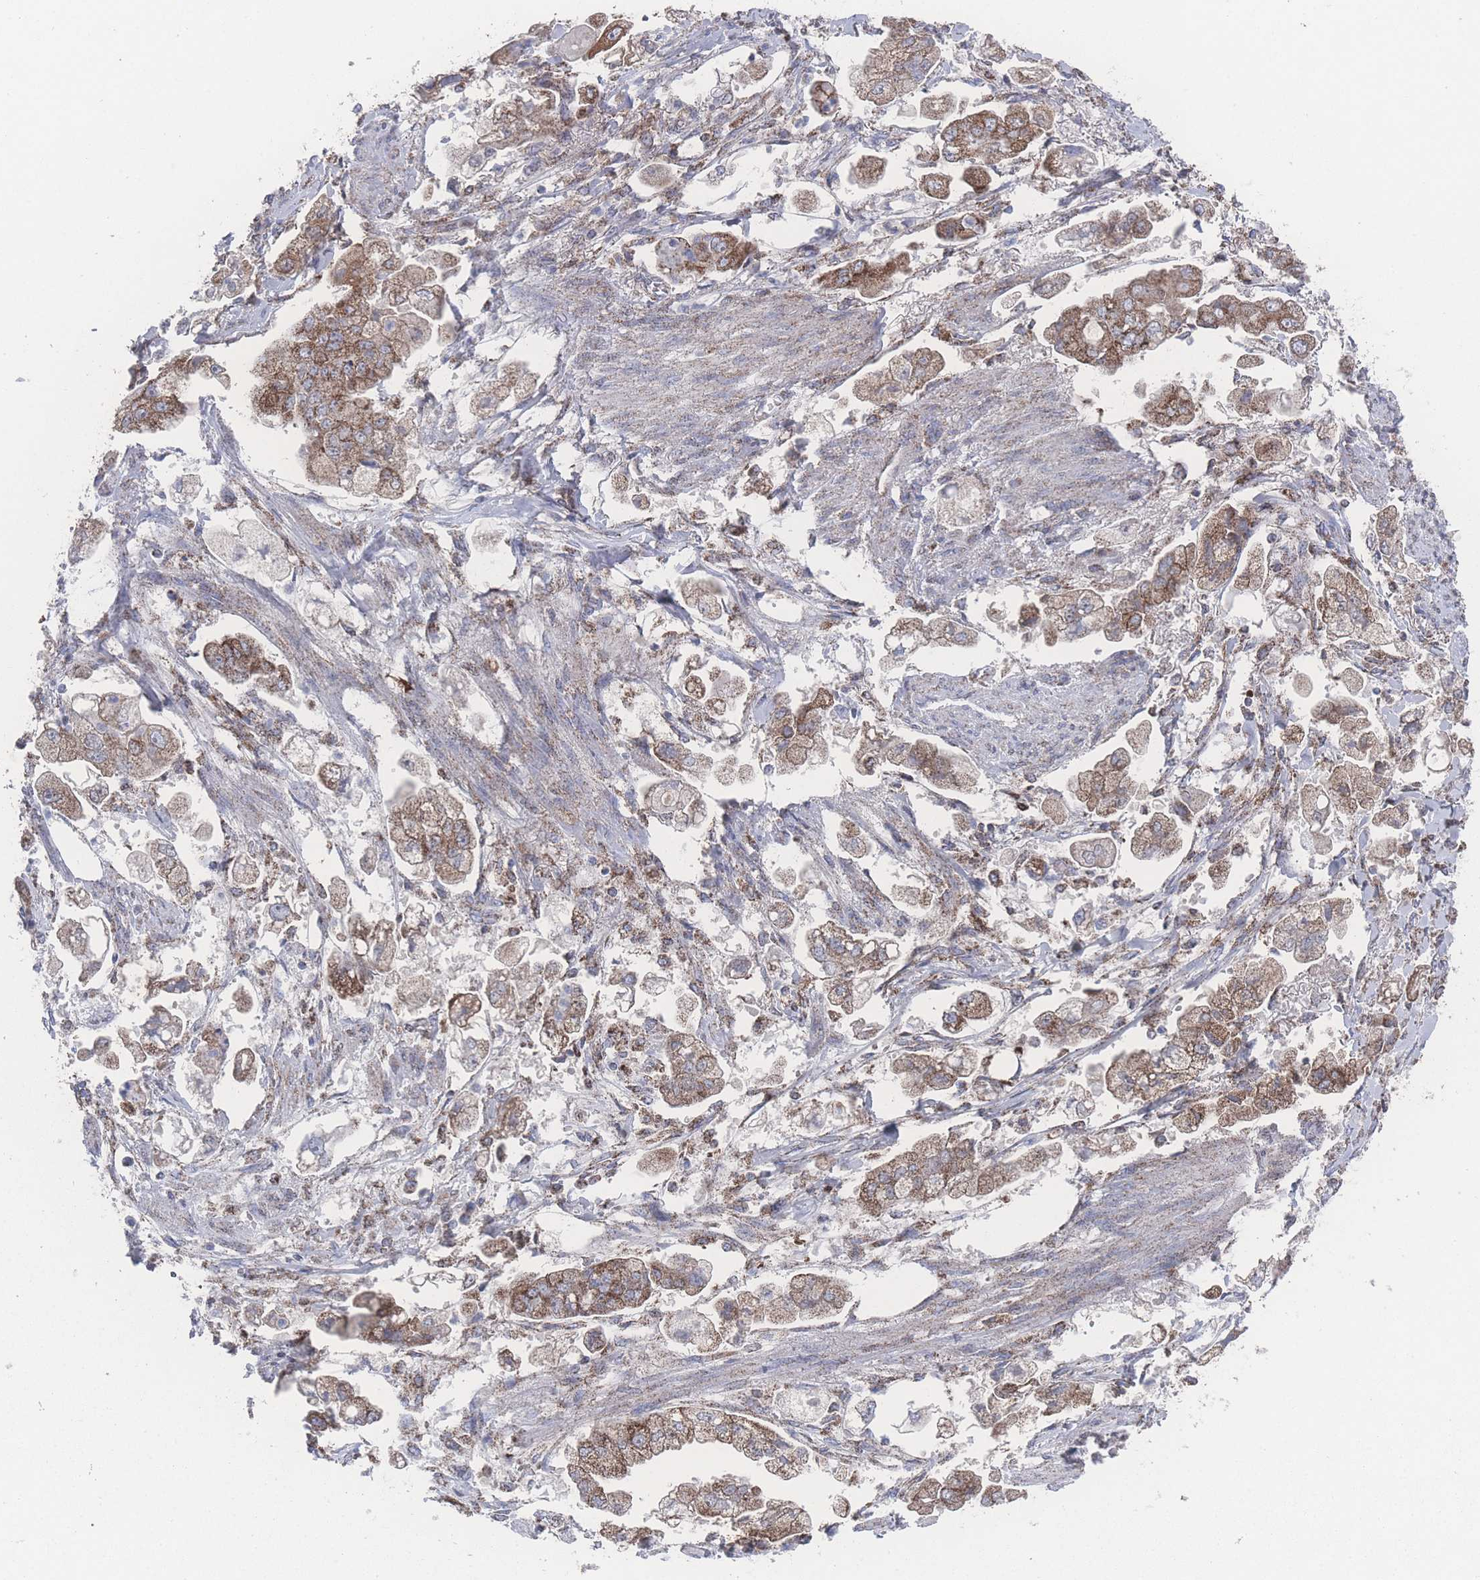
{"staining": {"intensity": "moderate", "quantity": ">75%", "location": "cytoplasmic/membranous"}, "tissue": "stomach cancer", "cell_type": "Tumor cells", "image_type": "cancer", "snomed": [{"axis": "morphology", "description": "Adenocarcinoma, NOS"}, {"axis": "topography", "description": "Stomach"}], "caption": "Brown immunohistochemical staining in human adenocarcinoma (stomach) exhibits moderate cytoplasmic/membranous positivity in approximately >75% of tumor cells.", "gene": "PEX14", "patient": {"sex": "male", "age": 62}}